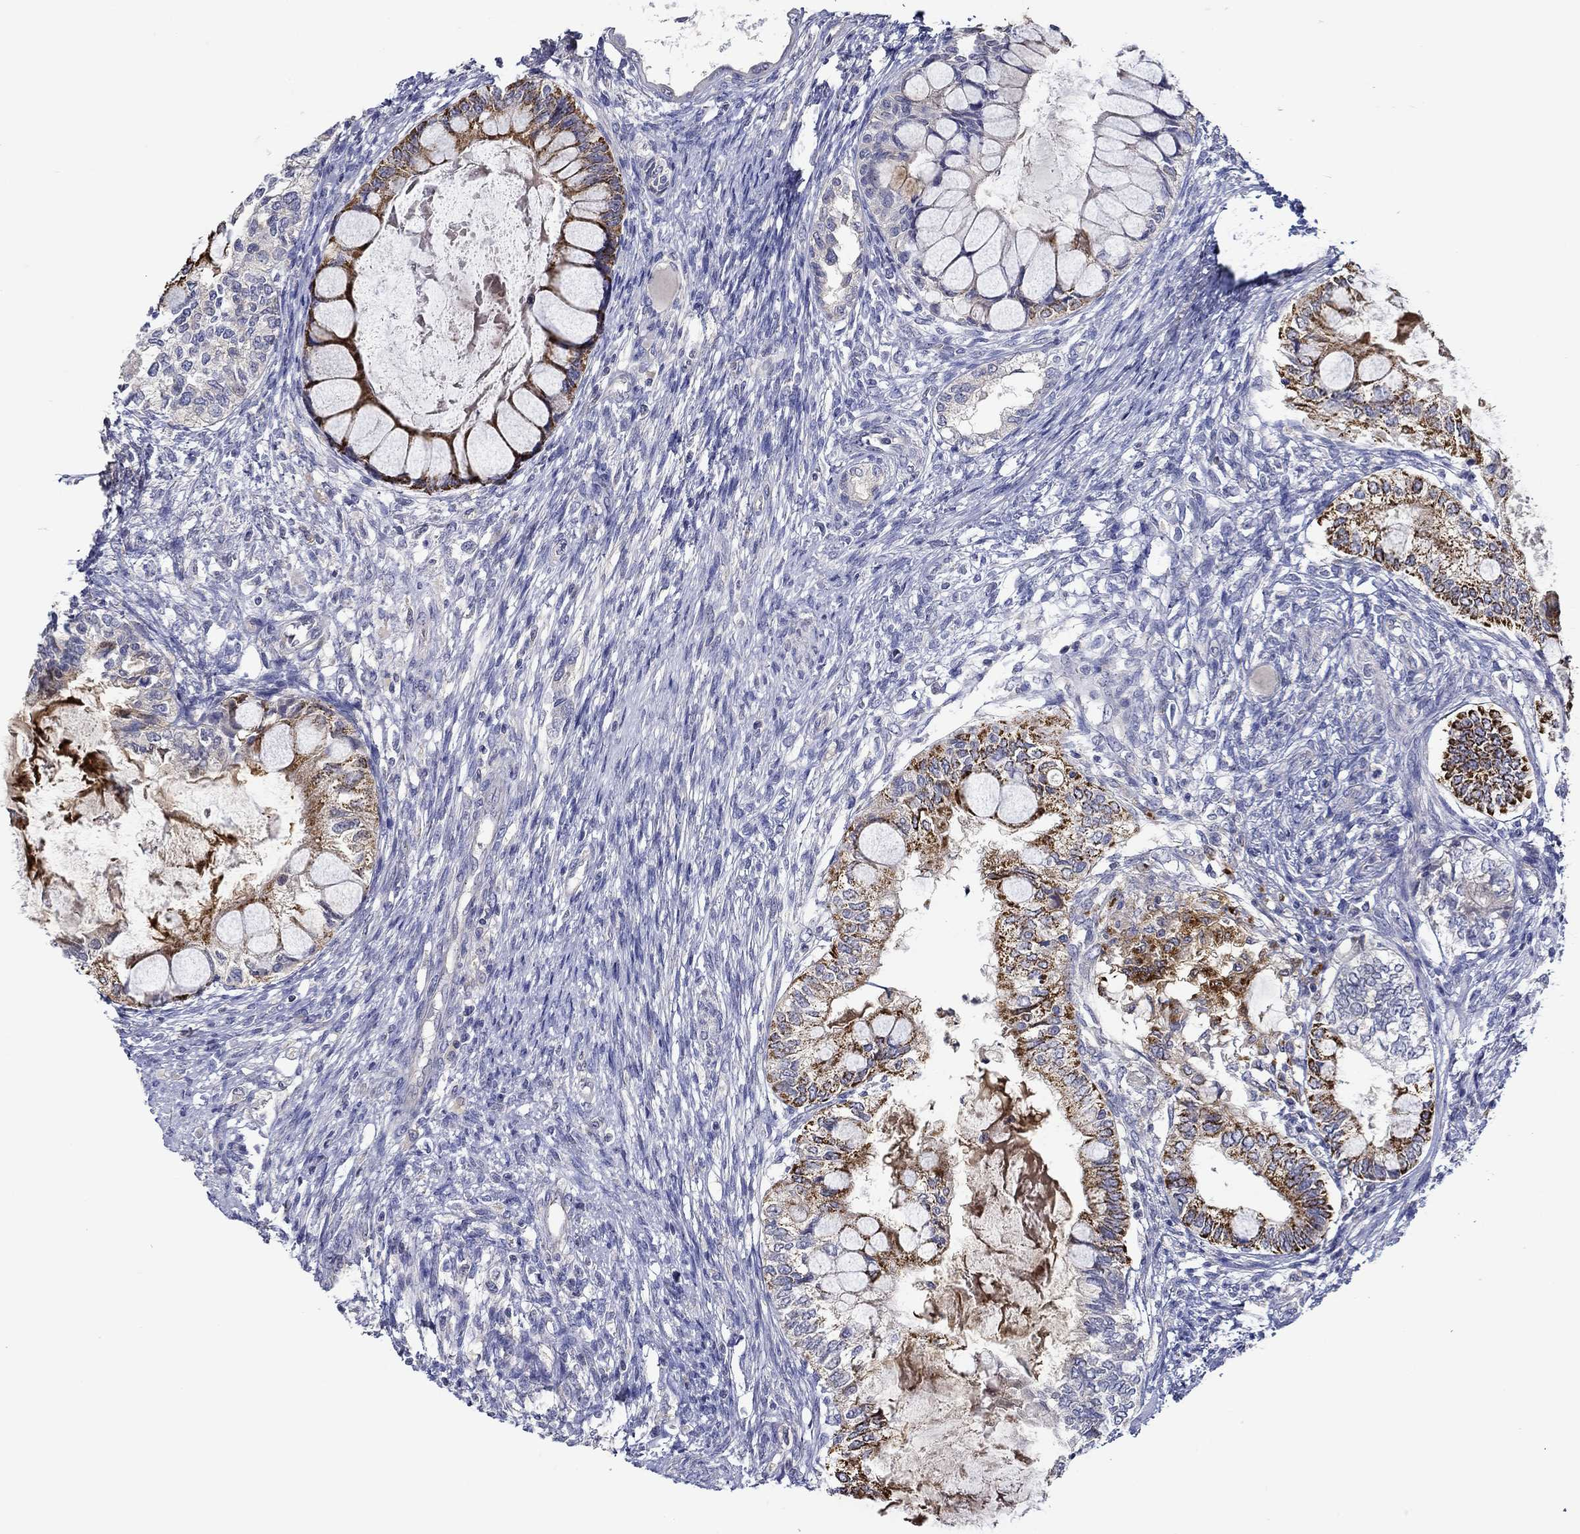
{"staining": {"intensity": "negative", "quantity": "none", "location": "none"}, "tissue": "testis cancer", "cell_type": "Tumor cells", "image_type": "cancer", "snomed": [{"axis": "morphology", "description": "Seminoma, NOS"}, {"axis": "morphology", "description": "Carcinoma, Embryonal, NOS"}, {"axis": "topography", "description": "Testis"}], "caption": "An IHC photomicrograph of seminoma (testis) is shown. There is no staining in tumor cells of seminoma (testis). (DAB immunohistochemistry (IHC) visualized using brightfield microscopy, high magnification).", "gene": "CHIT1", "patient": {"sex": "male", "age": 41}}